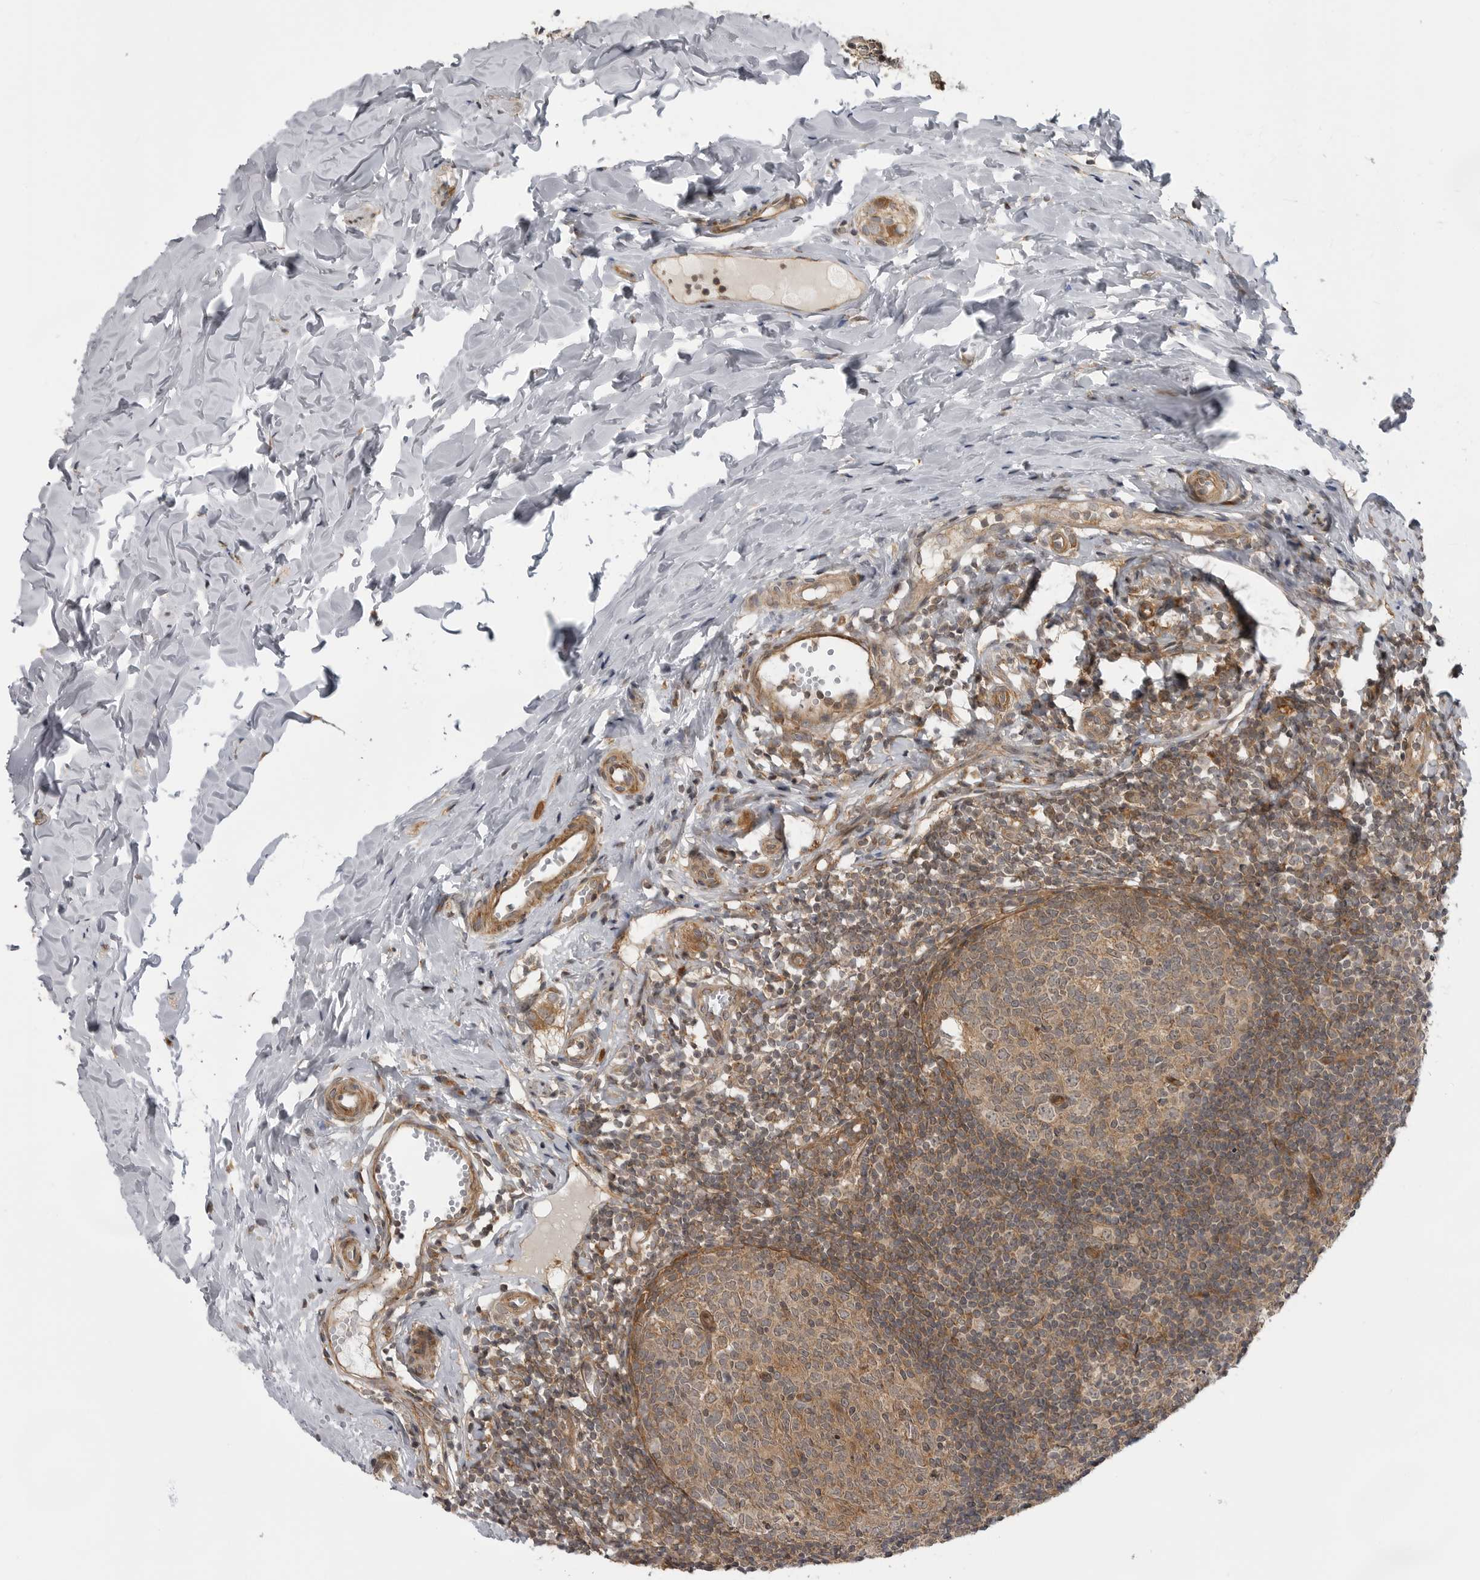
{"staining": {"intensity": "moderate", "quantity": ">75%", "location": "cytoplasmic/membranous"}, "tissue": "appendix", "cell_type": "Glandular cells", "image_type": "normal", "snomed": [{"axis": "morphology", "description": "Normal tissue, NOS"}, {"axis": "topography", "description": "Appendix"}], "caption": "High-power microscopy captured an IHC image of normal appendix, revealing moderate cytoplasmic/membranous staining in about >75% of glandular cells.", "gene": "LRRC45", "patient": {"sex": "female", "age": 20}}